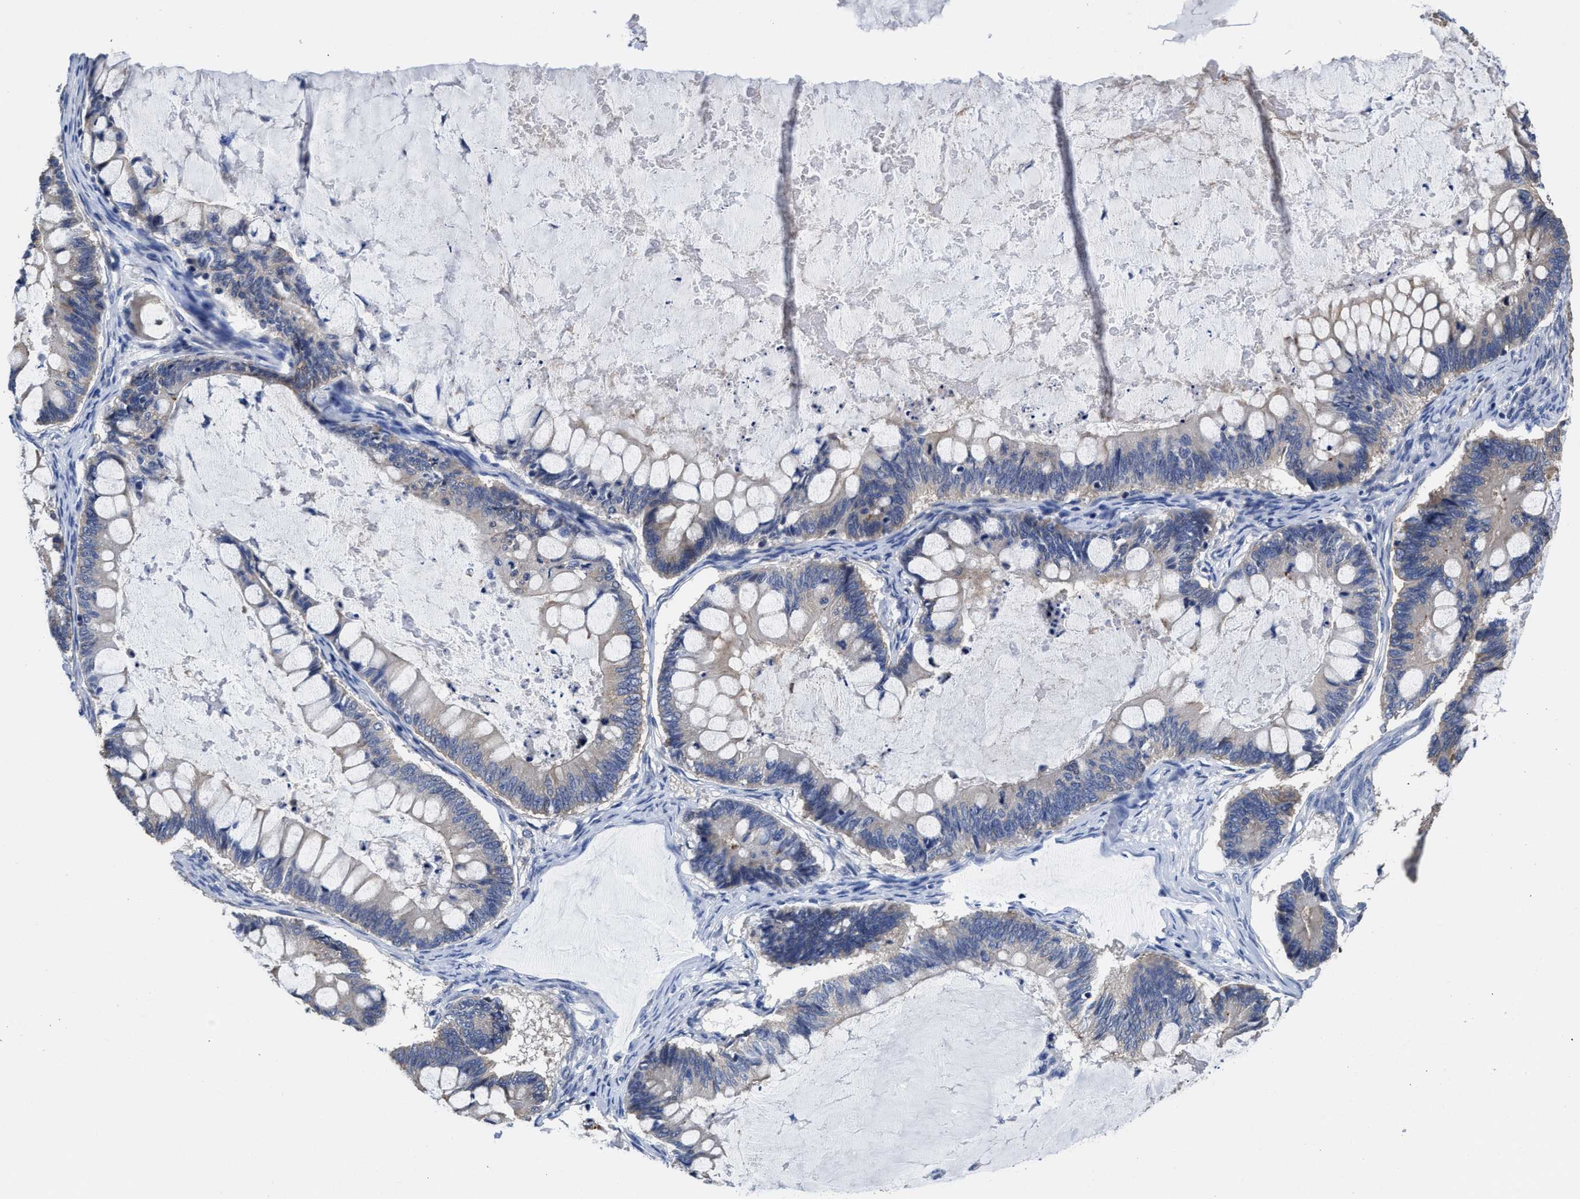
{"staining": {"intensity": "weak", "quantity": "<25%", "location": "cytoplasmic/membranous"}, "tissue": "ovarian cancer", "cell_type": "Tumor cells", "image_type": "cancer", "snomed": [{"axis": "morphology", "description": "Cystadenocarcinoma, mucinous, NOS"}, {"axis": "topography", "description": "Ovary"}], "caption": "Immunohistochemistry photomicrograph of neoplastic tissue: human mucinous cystadenocarcinoma (ovarian) stained with DAB (3,3'-diaminobenzidine) reveals no significant protein expression in tumor cells. (DAB (3,3'-diaminobenzidine) IHC with hematoxylin counter stain).", "gene": "HOOK1", "patient": {"sex": "female", "age": 61}}